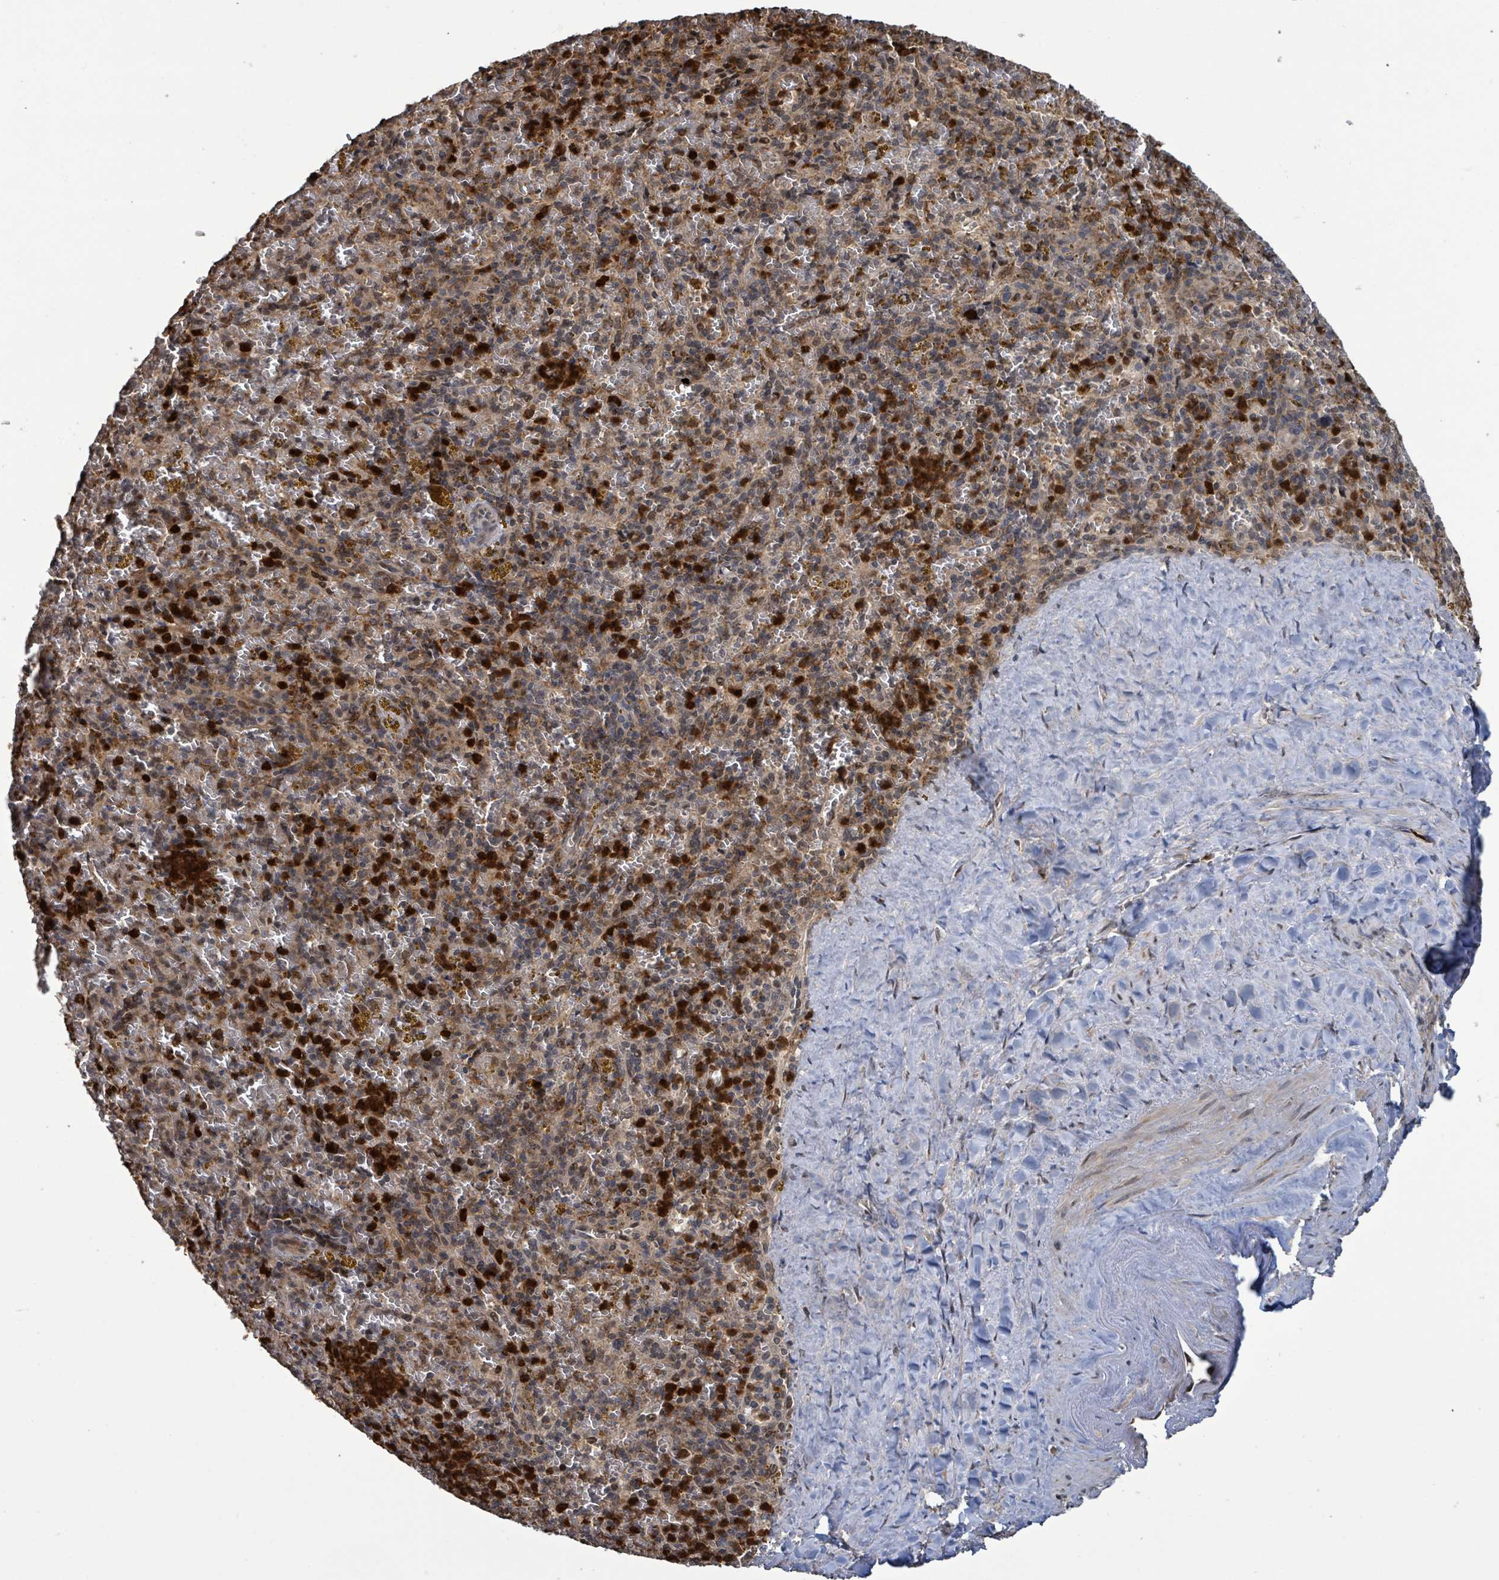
{"staining": {"intensity": "strong", "quantity": "<25%", "location": "cytoplasmic/membranous,nuclear"}, "tissue": "spleen", "cell_type": "Cells in red pulp", "image_type": "normal", "snomed": [{"axis": "morphology", "description": "Normal tissue, NOS"}, {"axis": "topography", "description": "Spleen"}], "caption": "Protein expression analysis of benign human spleen reveals strong cytoplasmic/membranous,nuclear staining in approximately <25% of cells in red pulp.", "gene": "COQ6", "patient": {"sex": "male", "age": 57}}